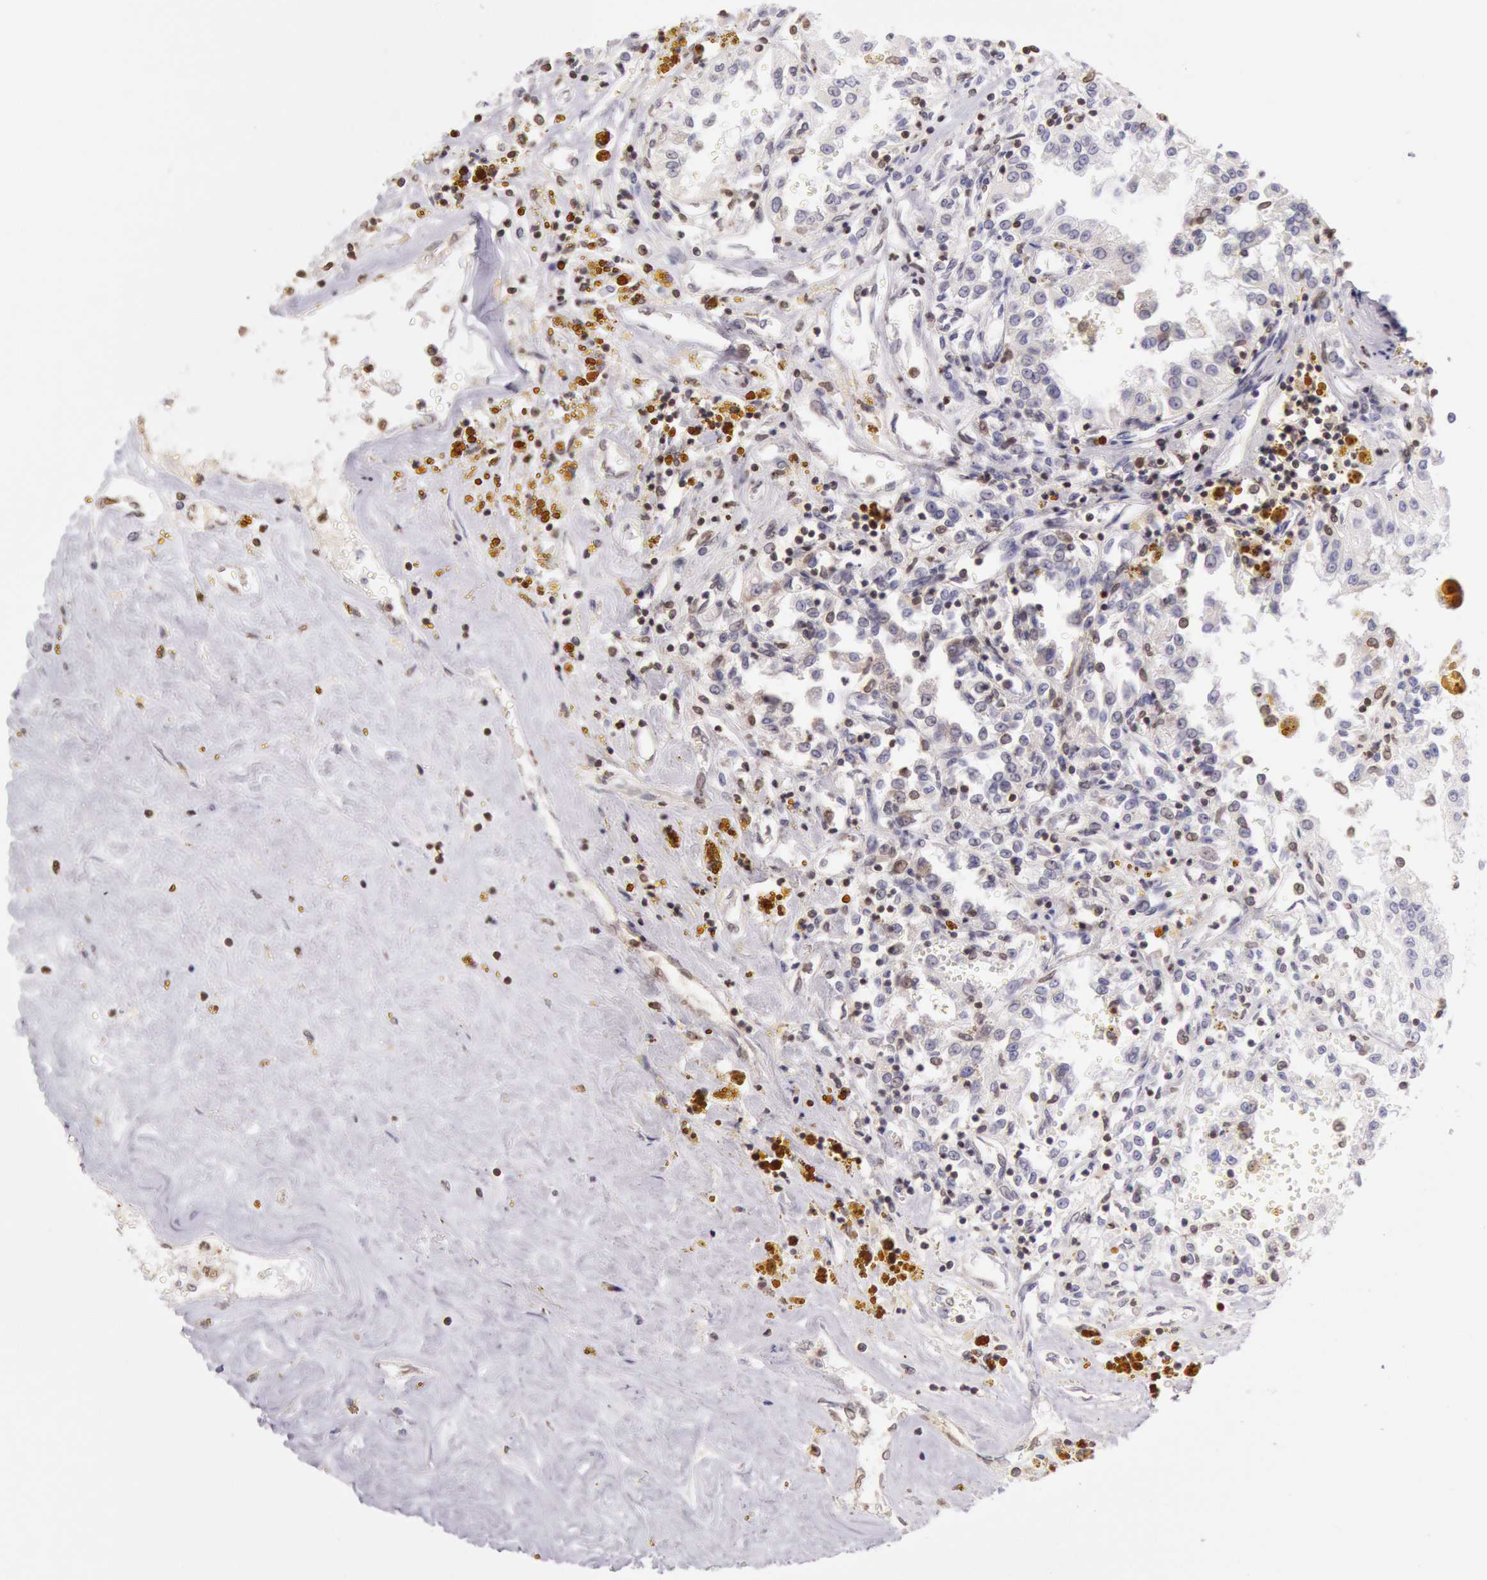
{"staining": {"intensity": "negative", "quantity": "none", "location": "none"}, "tissue": "renal cancer", "cell_type": "Tumor cells", "image_type": "cancer", "snomed": [{"axis": "morphology", "description": "Adenocarcinoma, NOS"}, {"axis": "topography", "description": "Kidney"}], "caption": "High power microscopy photomicrograph of an immunohistochemistry micrograph of renal cancer (adenocarcinoma), revealing no significant expression in tumor cells.", "gene": "HIF1A", "patient": {"sex": "male", "age": 78}}